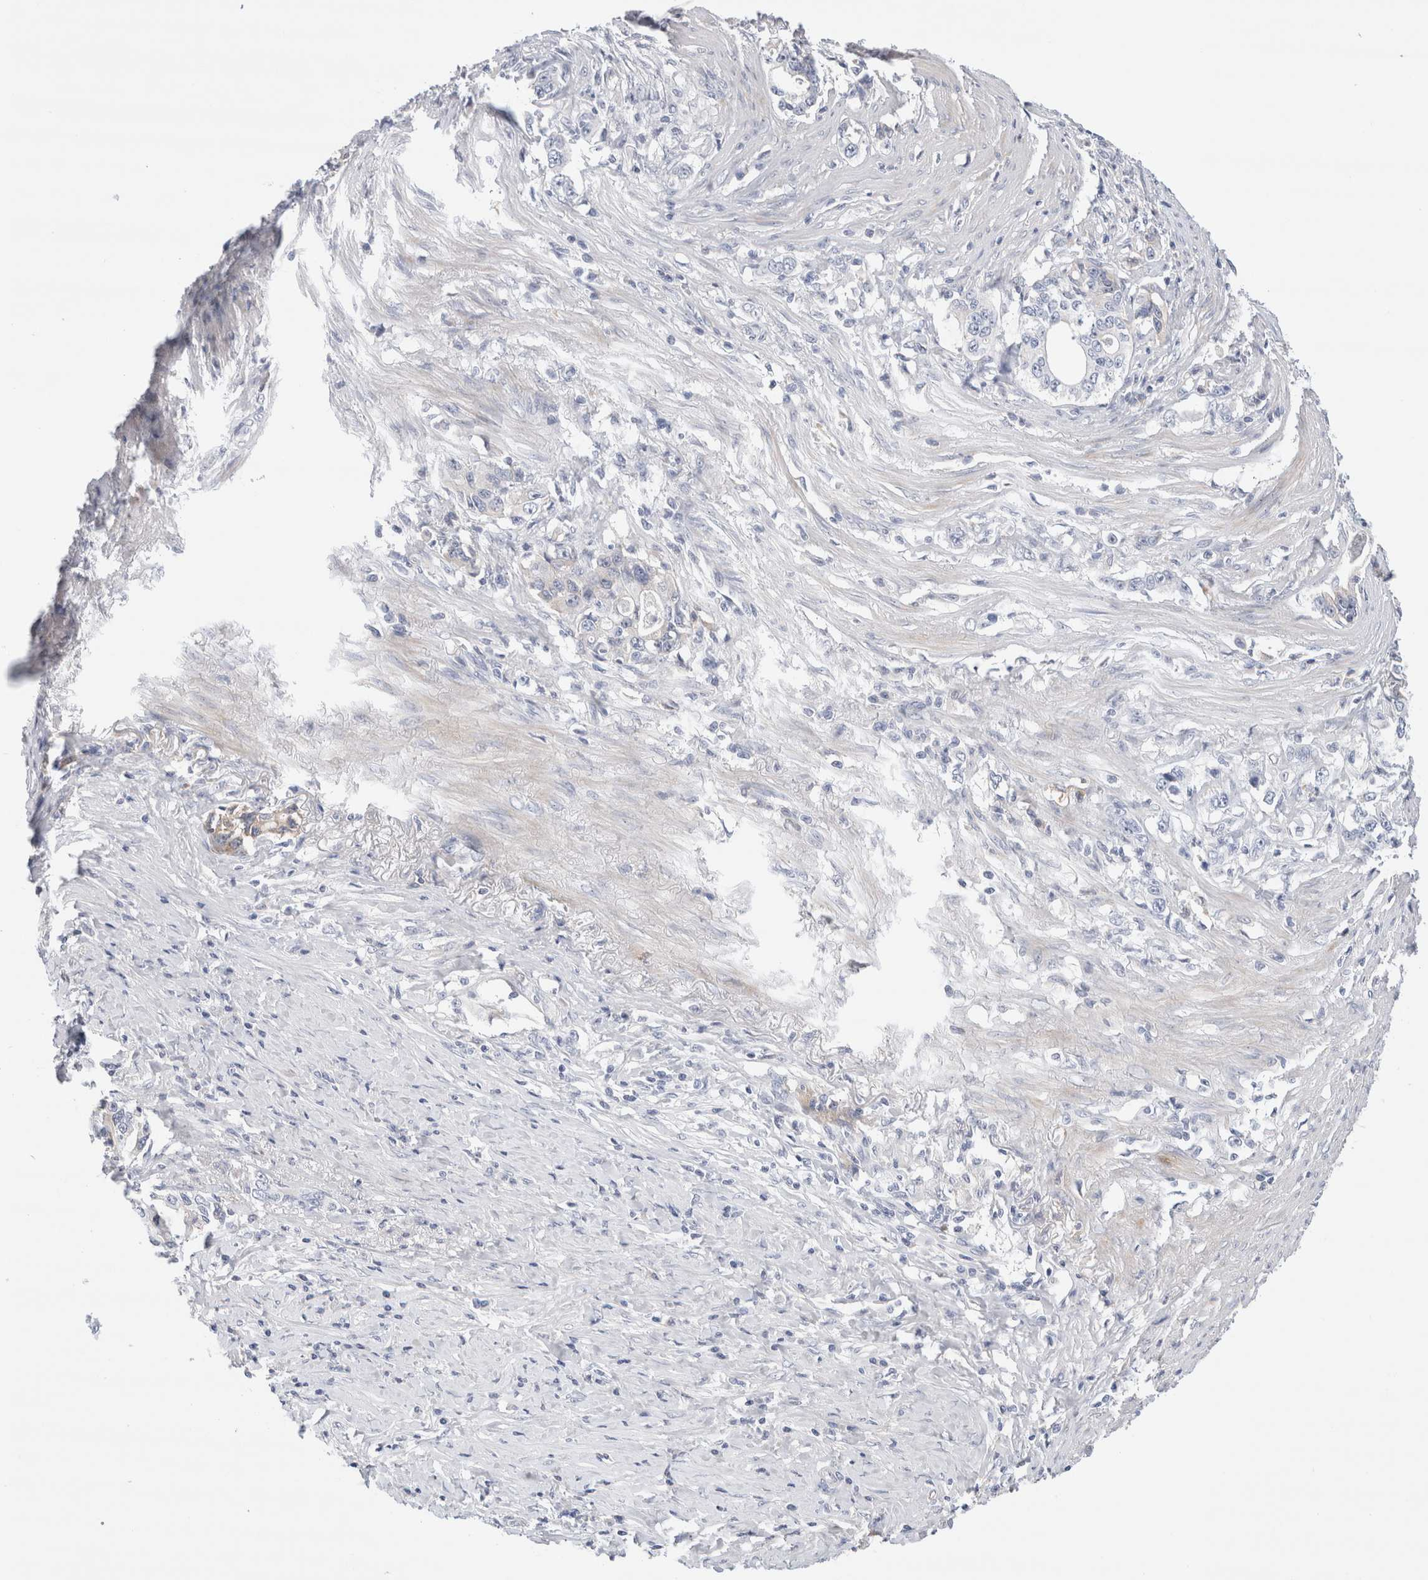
{"staining": {"intensity": "negative", "quantity": "none", "location": "none"}, "tissue": "stomach cancer", "cell_type": "Tumor cells", "image_type": "cancer", "snomed": [{"axis": "morphology", "description": "Adenocarcinoma, NOS"}, {"axis": "topography", "description": "Stomach, lower"}], "caption": "A photomicrograph of human stomach cancer (adenocarcinoma) is negative for staining in tumor cells.", "gene": "ECHDC2", "patient": {"sex": "female", "age": 72}}